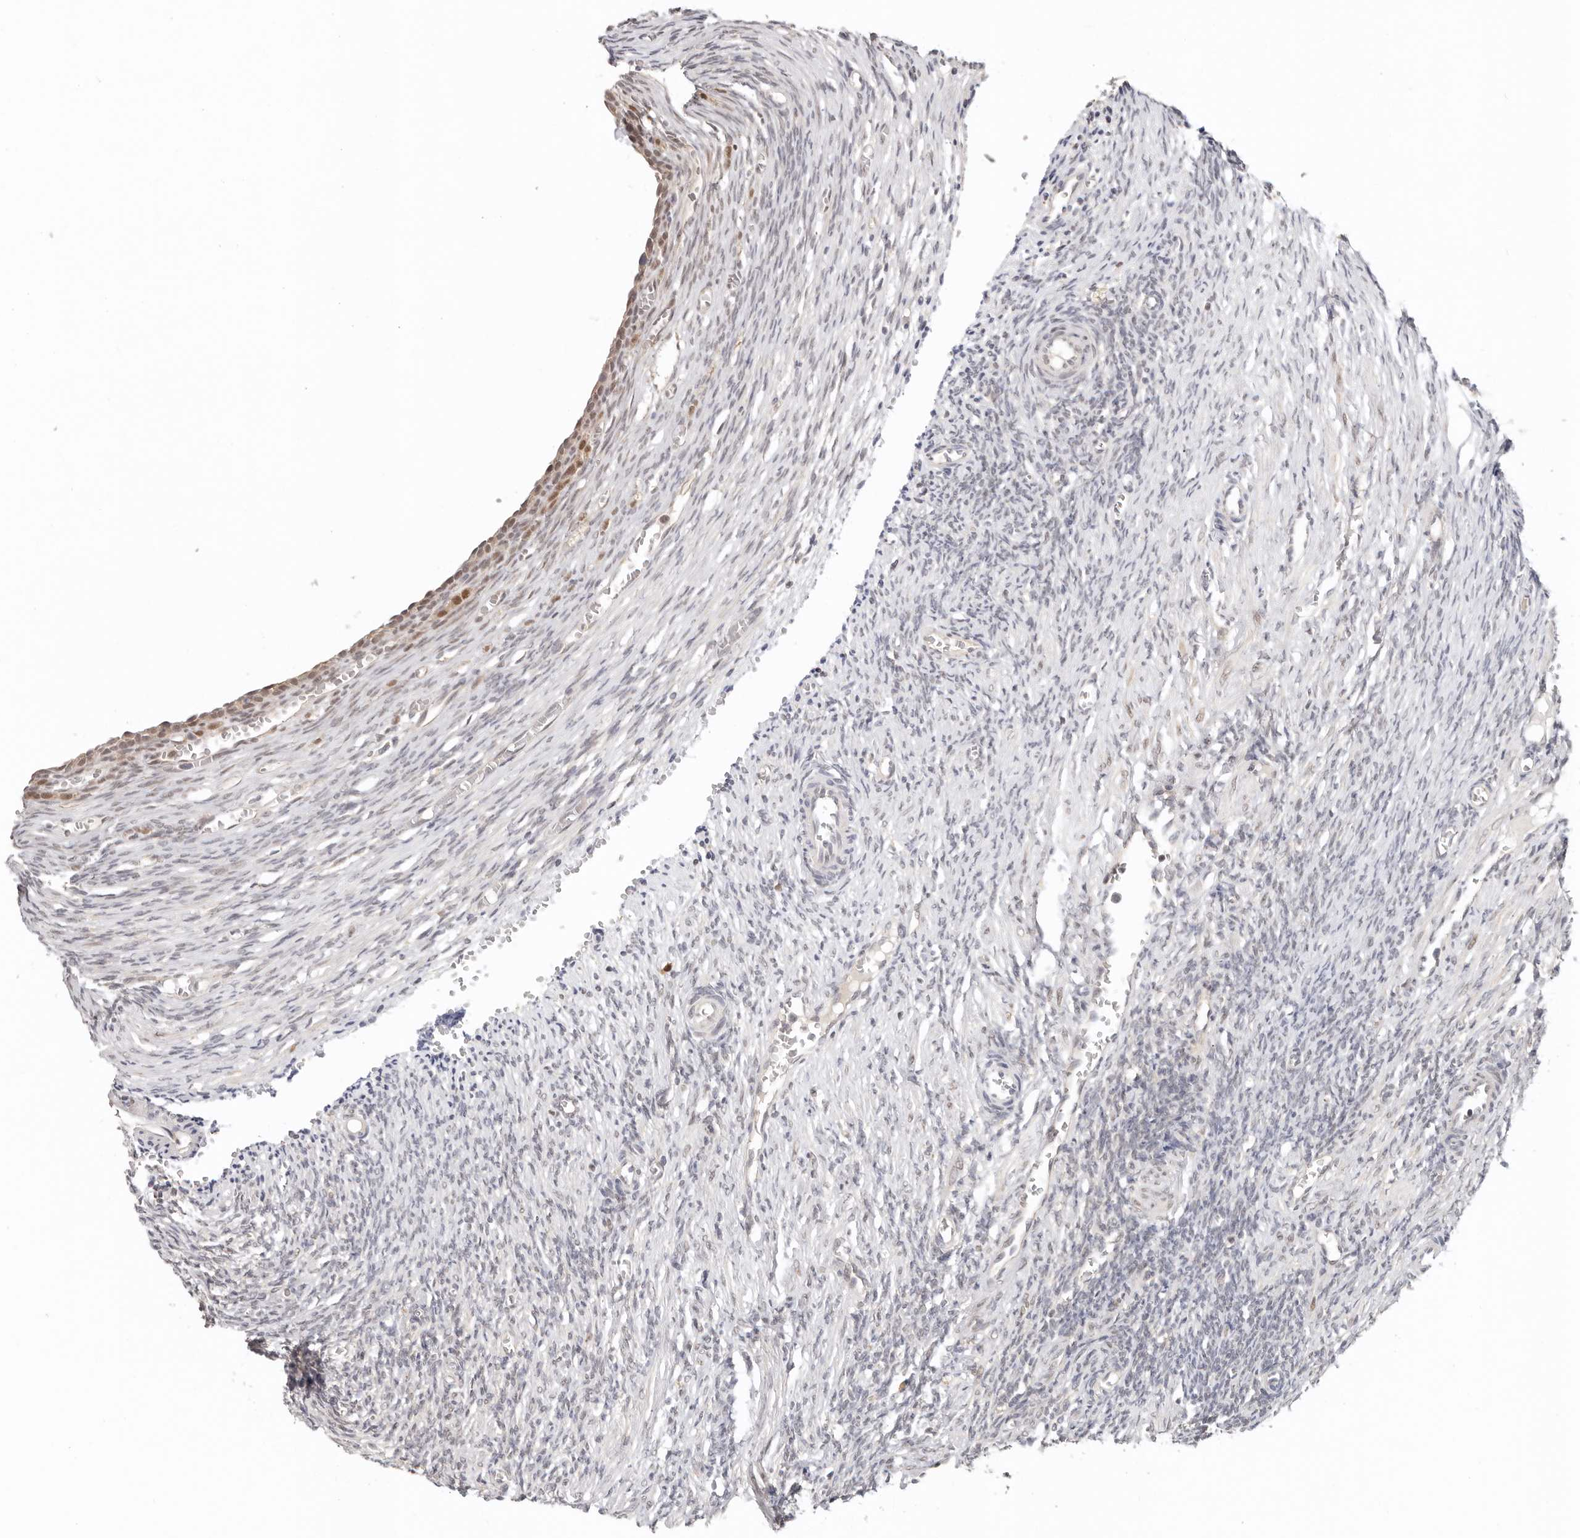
{"staining": {"intensity": "negative", "quantity": "none", "location": "none"}, "tissue": "ovary", "cell_type": "Ovarian stroma cells", "image_type": "normal", "snomed": [{"axis": "morphology", "description": "Normal tissue, NOS"}, {"axis": "topography", "description": "Ovary"}], "caption": "DAB (3,3'-diaminobenzidine) immunohistochemical staining of normal human ovary displays no significant expression in ovarian stroma cells. (Brightfield microscopy of DAB immunohistochemistry (IHC) at high magnification).", "gene": "LARP7", "patient": {"sex": "female", "age": 27}}